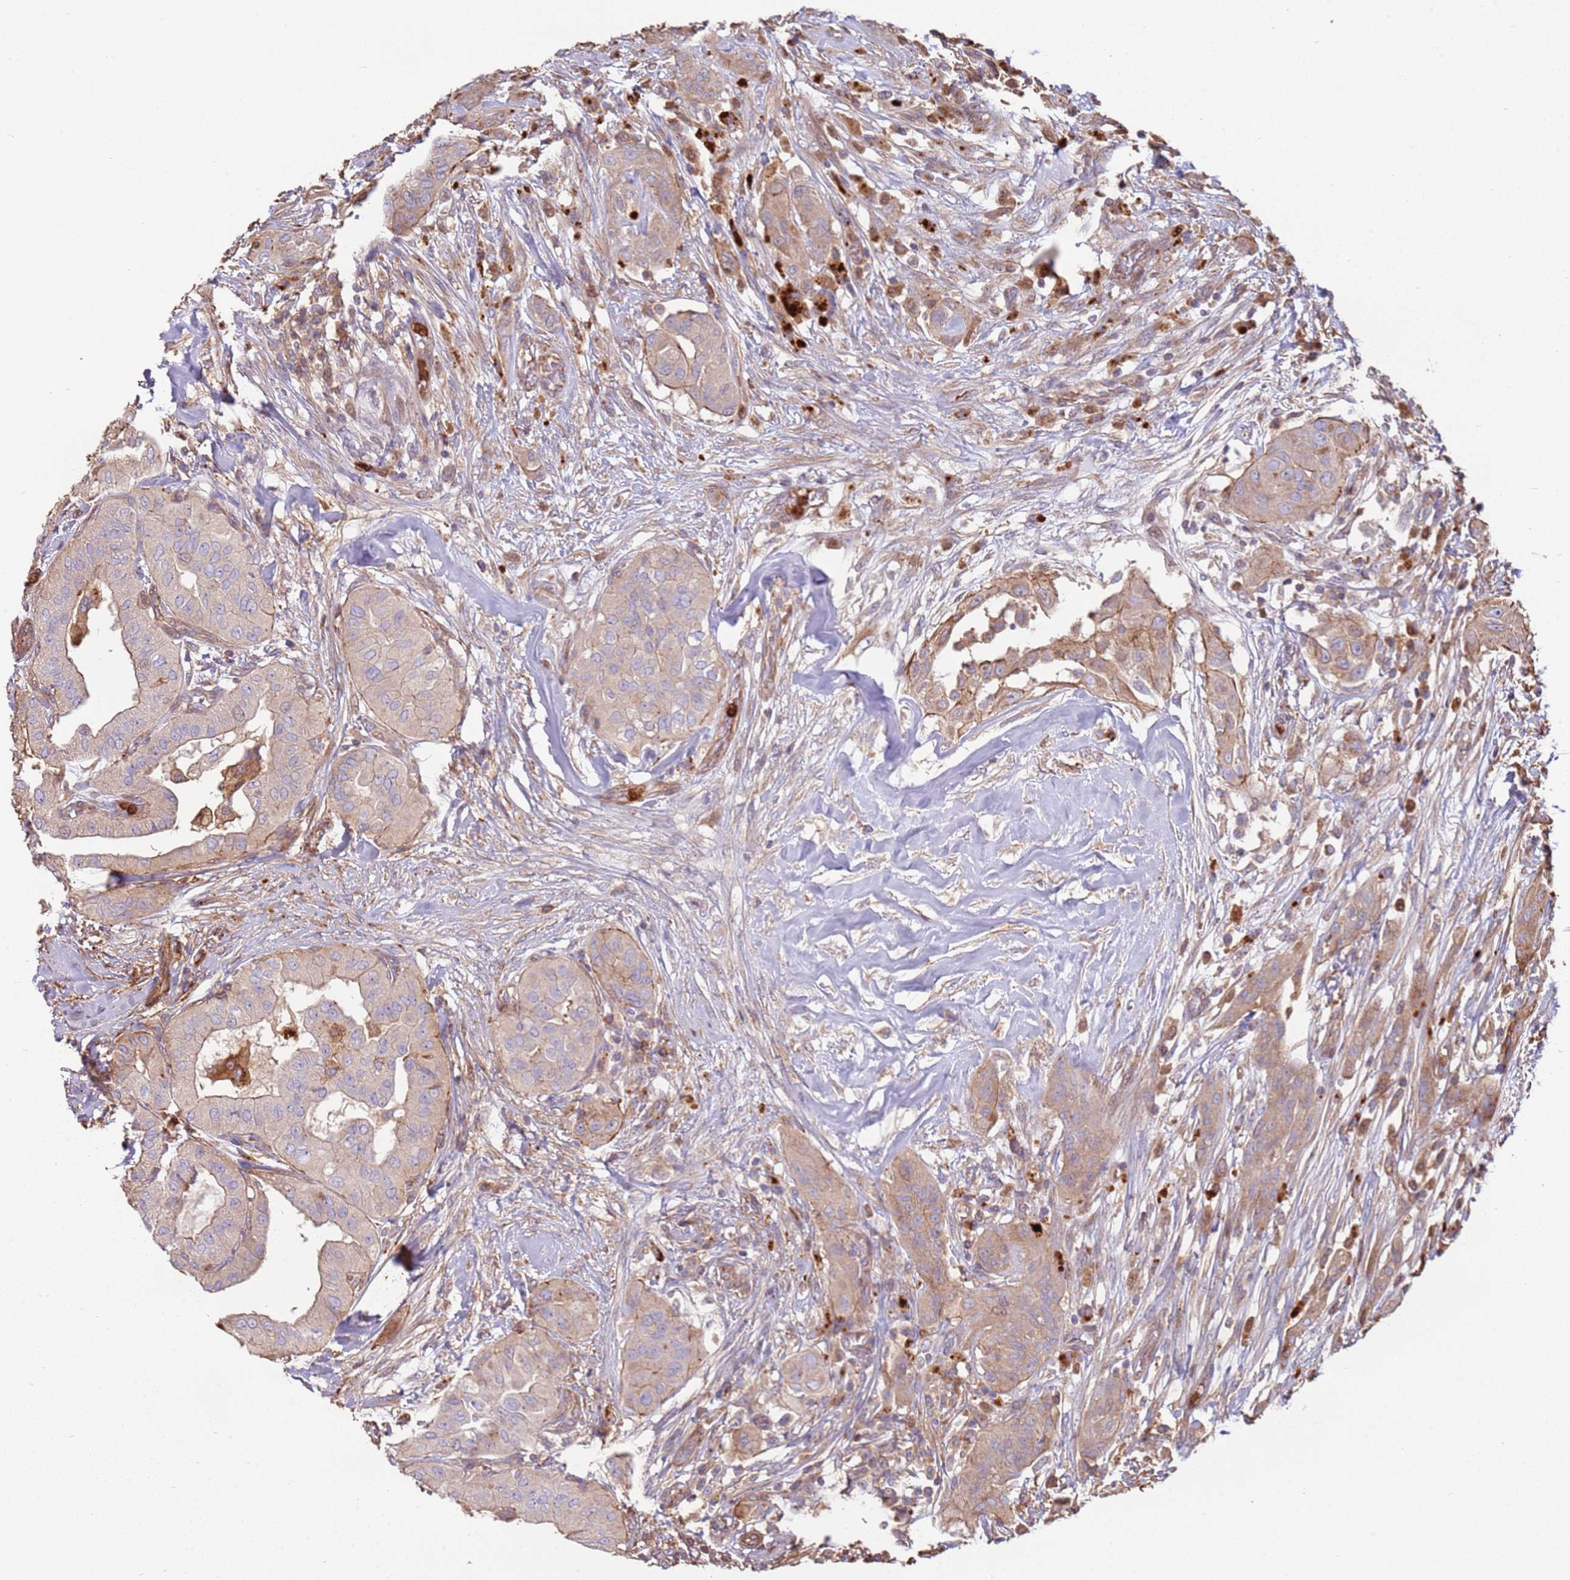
{"staining": {"intensity": "weak", "quantity": "25%-75%", "location": "cytoplasmic/membranous"}, "tissue": "thyroid cancer", "cell_type": "Tumor cells", "image_type": "cancer", "snomed": [{"axis": "morphology", "description": "Papillary adenocarcinoma, NOS"}, {"axis": "topography", "description": "Thyroid gland"}], "caption": "The immunohistochemical stain labels weak cytoplasmic/membranous positivity in tumor cells of thyroid papillary adenocarcinoma tissue. The staining is performed using DAB brown chromogen to label protein expression. The nuclei are counter-stained blue using hematoxylin.", "gene": "NDUFAF4", "patient": {"sex": "female", "age": 59}}